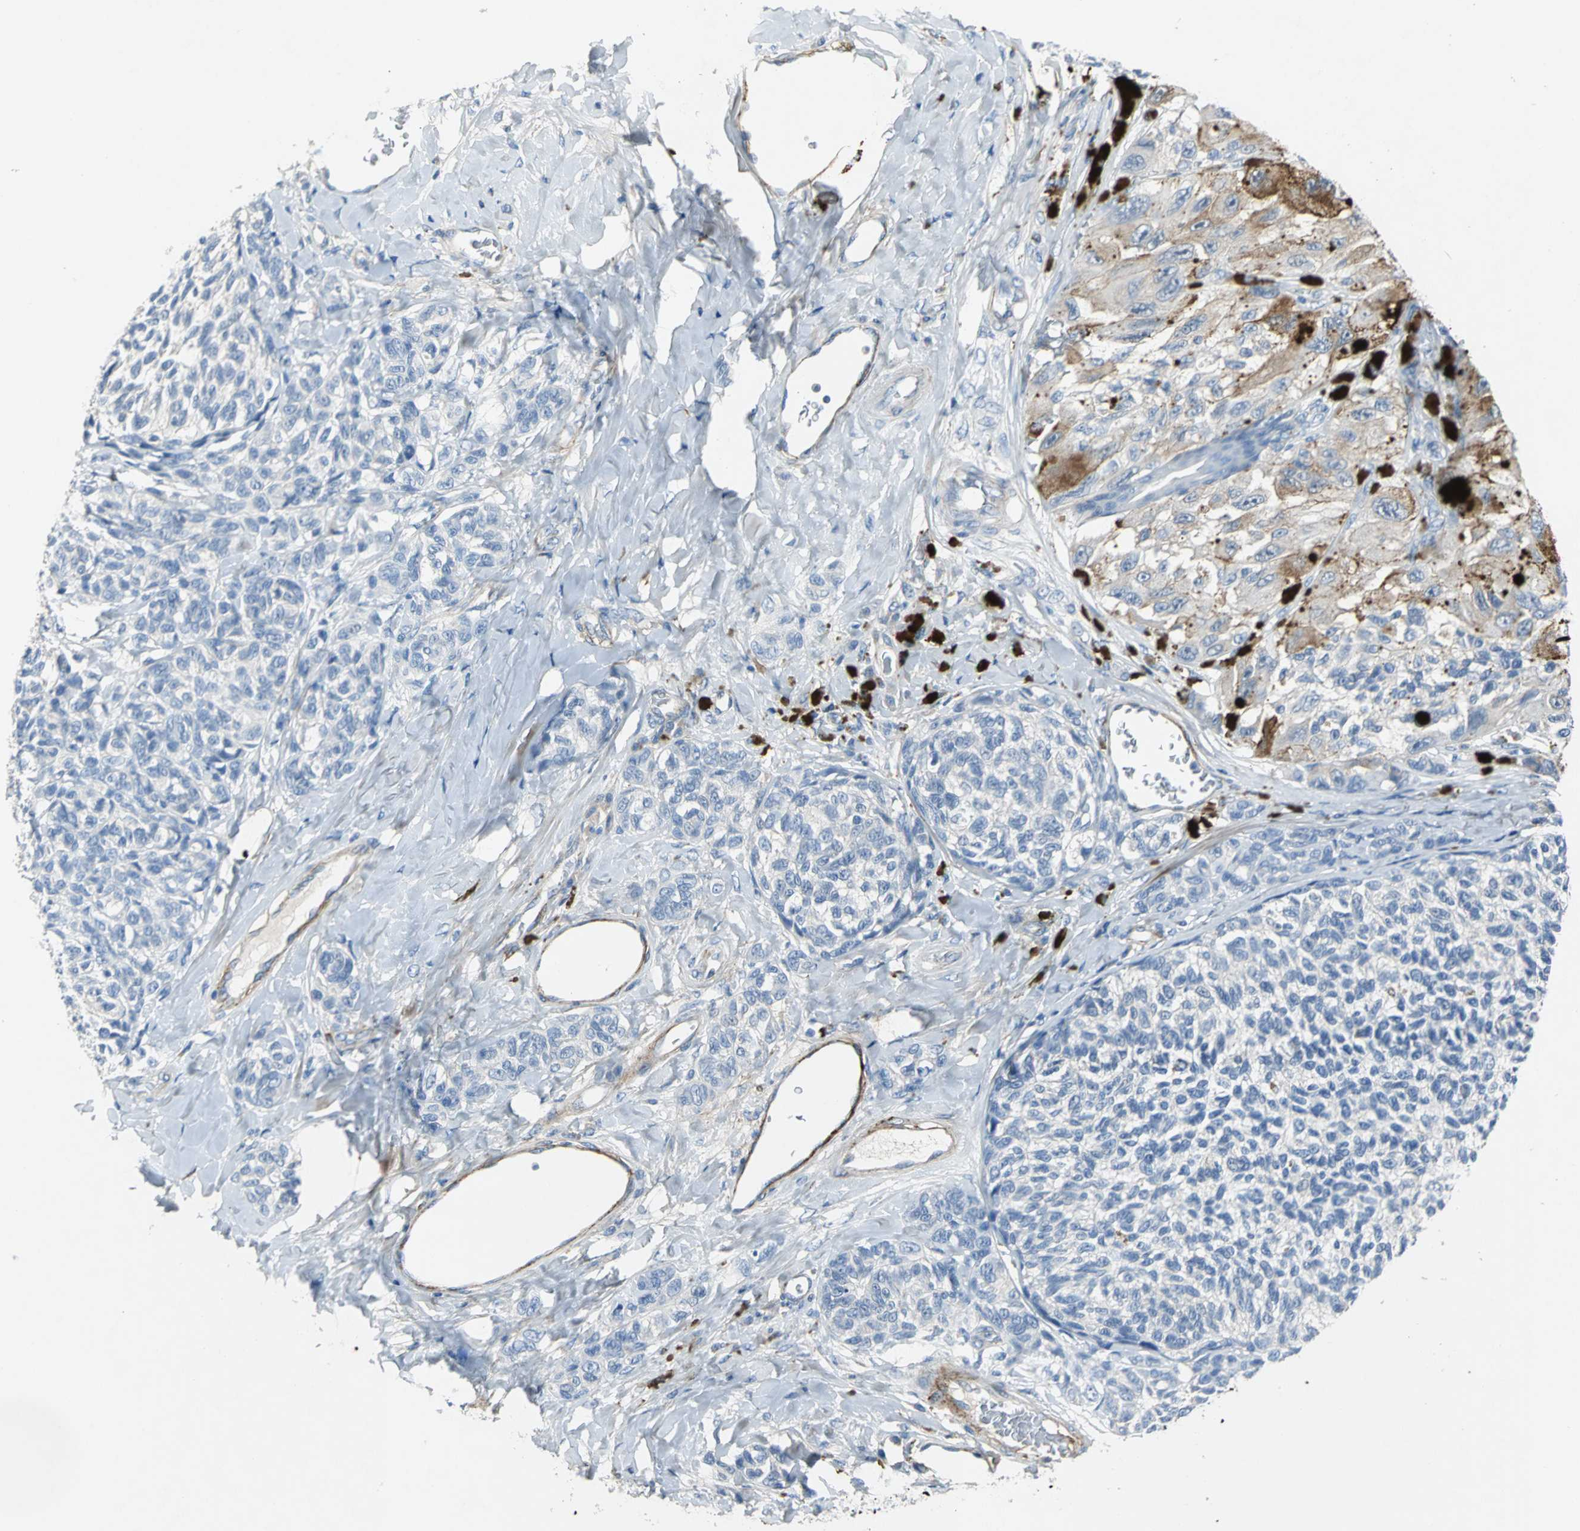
{"staining": {"intensity": "negative", "quantity": "none", "location": "none"}, "tissue": "melanoma", "cell_type": "Tumor cells", "image_type": "cancer", "snomed": [{"axis": "morphology", "description": "Malignant melanoma, NOS"}, {"axis": "topography", "description": "Skin"}], "caption": "There is no significant positivity in tumor cells of malignant melanoma.", "gene": "EFNB3", "patient": {"sex": "female", "age": 73}}